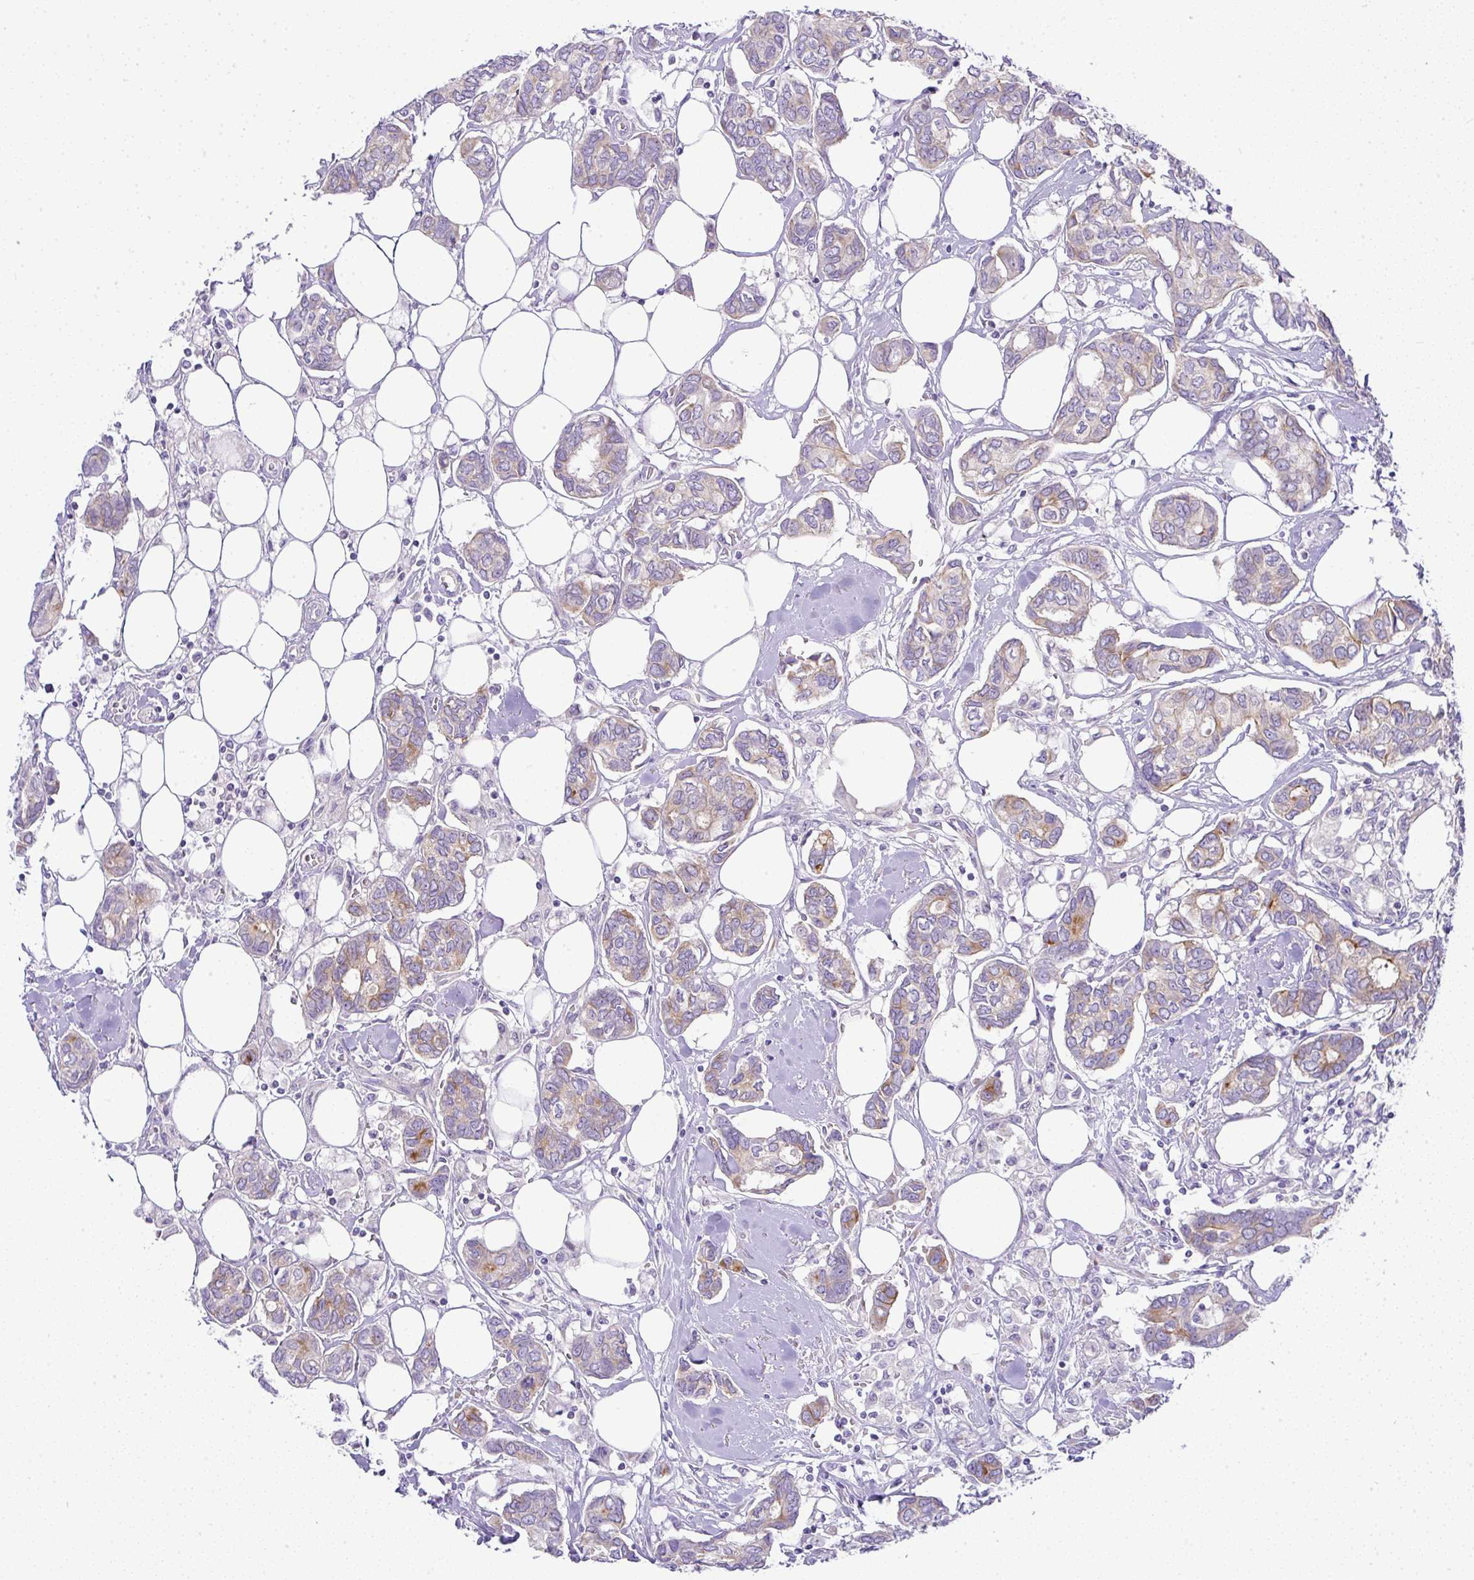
{"staining": {"intensity": "moderate", "quantity": "<25%", "location": "cytoplasmic/membranous"}, "tissue": "breast cancer", "cell_type": "Tumor cells", "image_type": "cancer", "snomed": [{"axis": "morphology", "description": "Duct carcinoma"}, {"axis": "topography", "description": "Breast"}], "caption": "Brown immunohistochemical staining in human infiltrating ductal carcinoma (breast) demonstrates moderate cytoplasmic/membranous staining in approximately <25% of tumor cells.", "gene": "FAM177A1", "patient": {"sex": "female", "age": 73}}